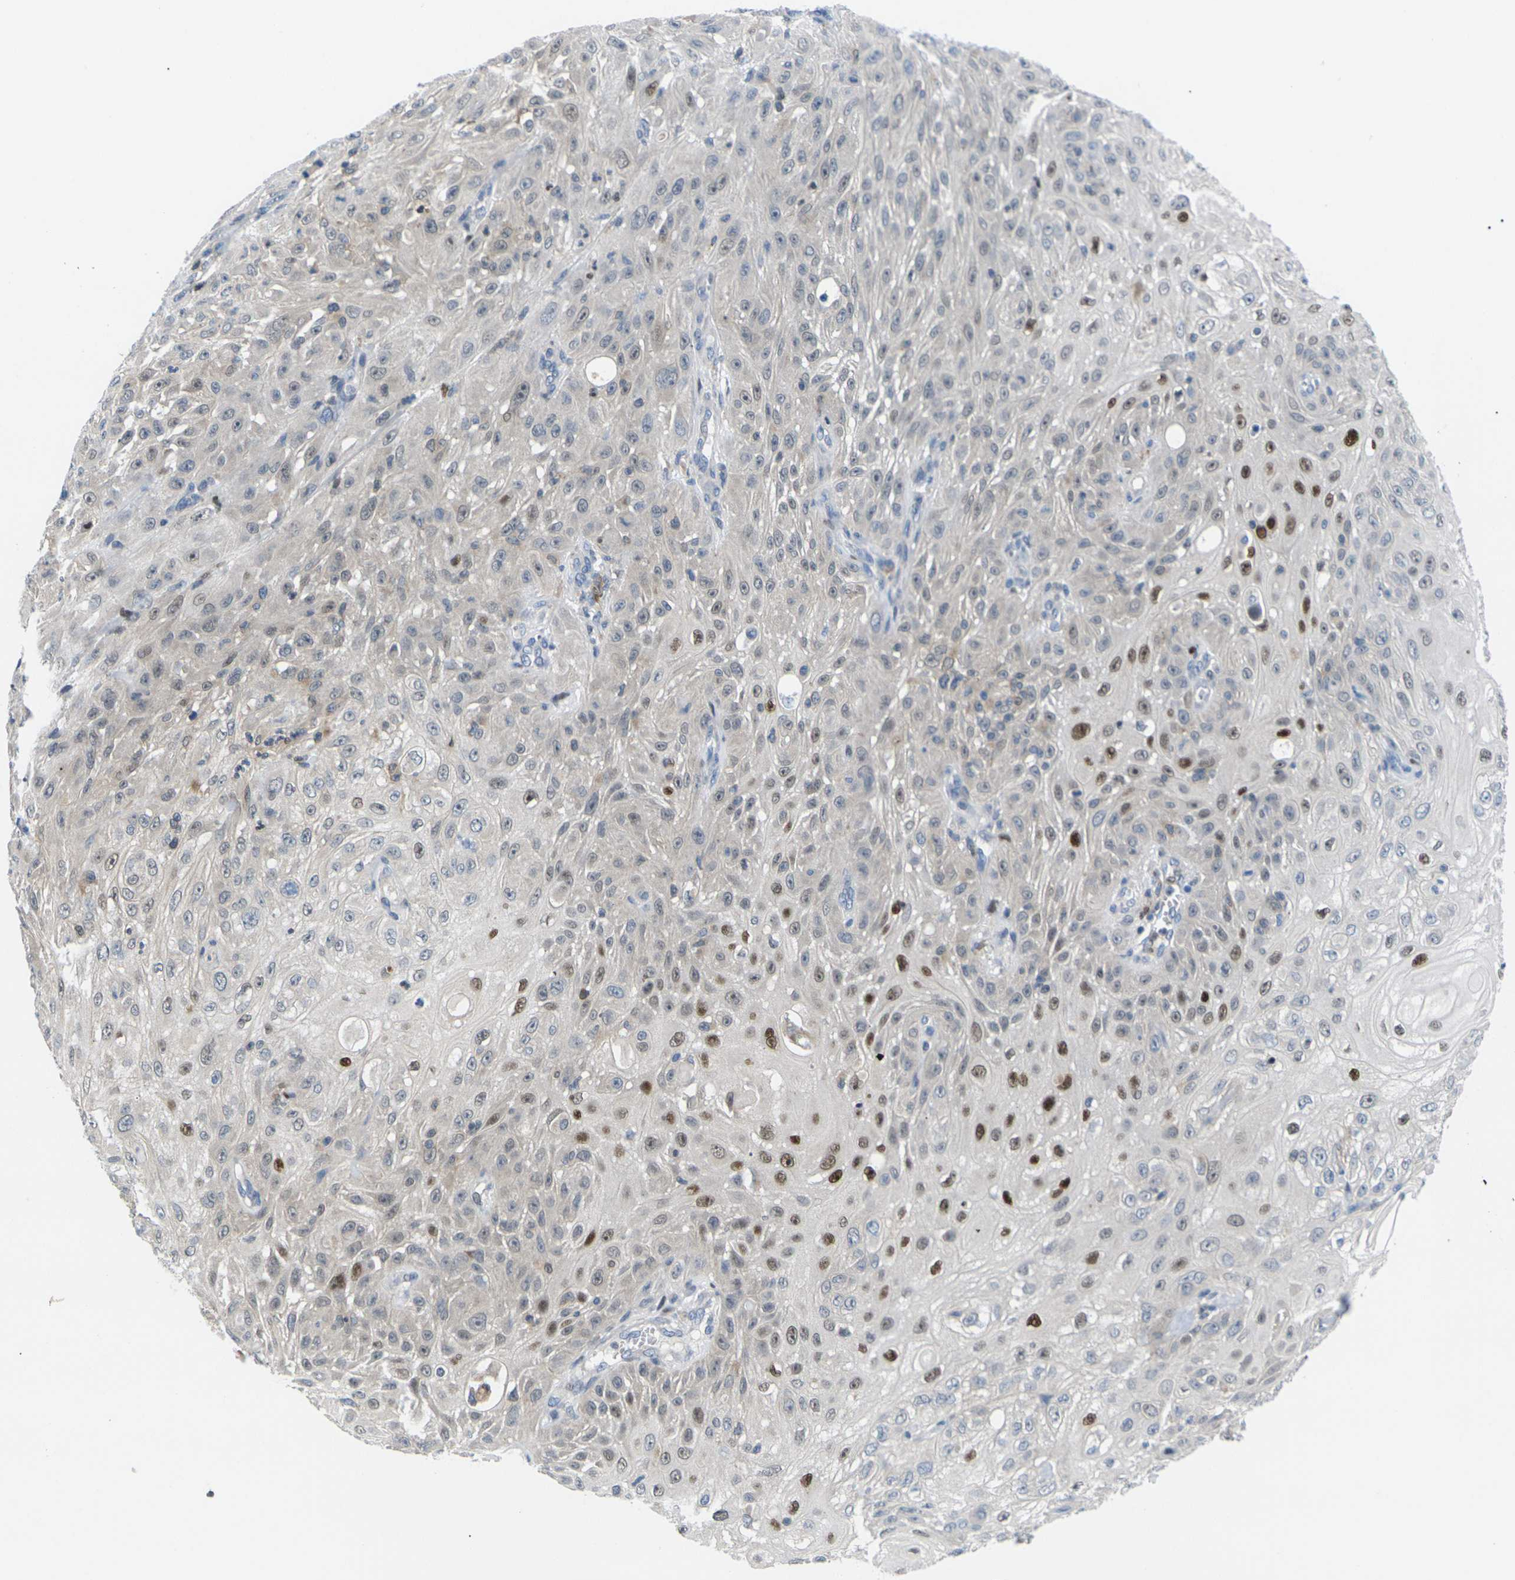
{"staining": {"intensity": "moderate", "quantity": "25%-75%", "location": "cytoplasmic/membranous,nuclear"}, "tissue": "skin cancer", "cell_type": "Tumor cells", "image_type": "cancer", "snomed": [{"axis": "morphology", "description": "Squamous cell carcinoma, NOS"}, {"axis": "topography", "description": "Skin"}], "caption": "Tumor cells exhibit moderate cytoplasmic/membranous and nuclear staining in about 25%-75% of cells in squamous cell carcinoma (skin). The staining was performed using DAB to visualize the protein expression in brown, while the nuclei were stained in blue with hematoxylin (Magnification: 20x).", "gene": "RPS6KA3", "patient": {"sex": "male", "age": 75}}